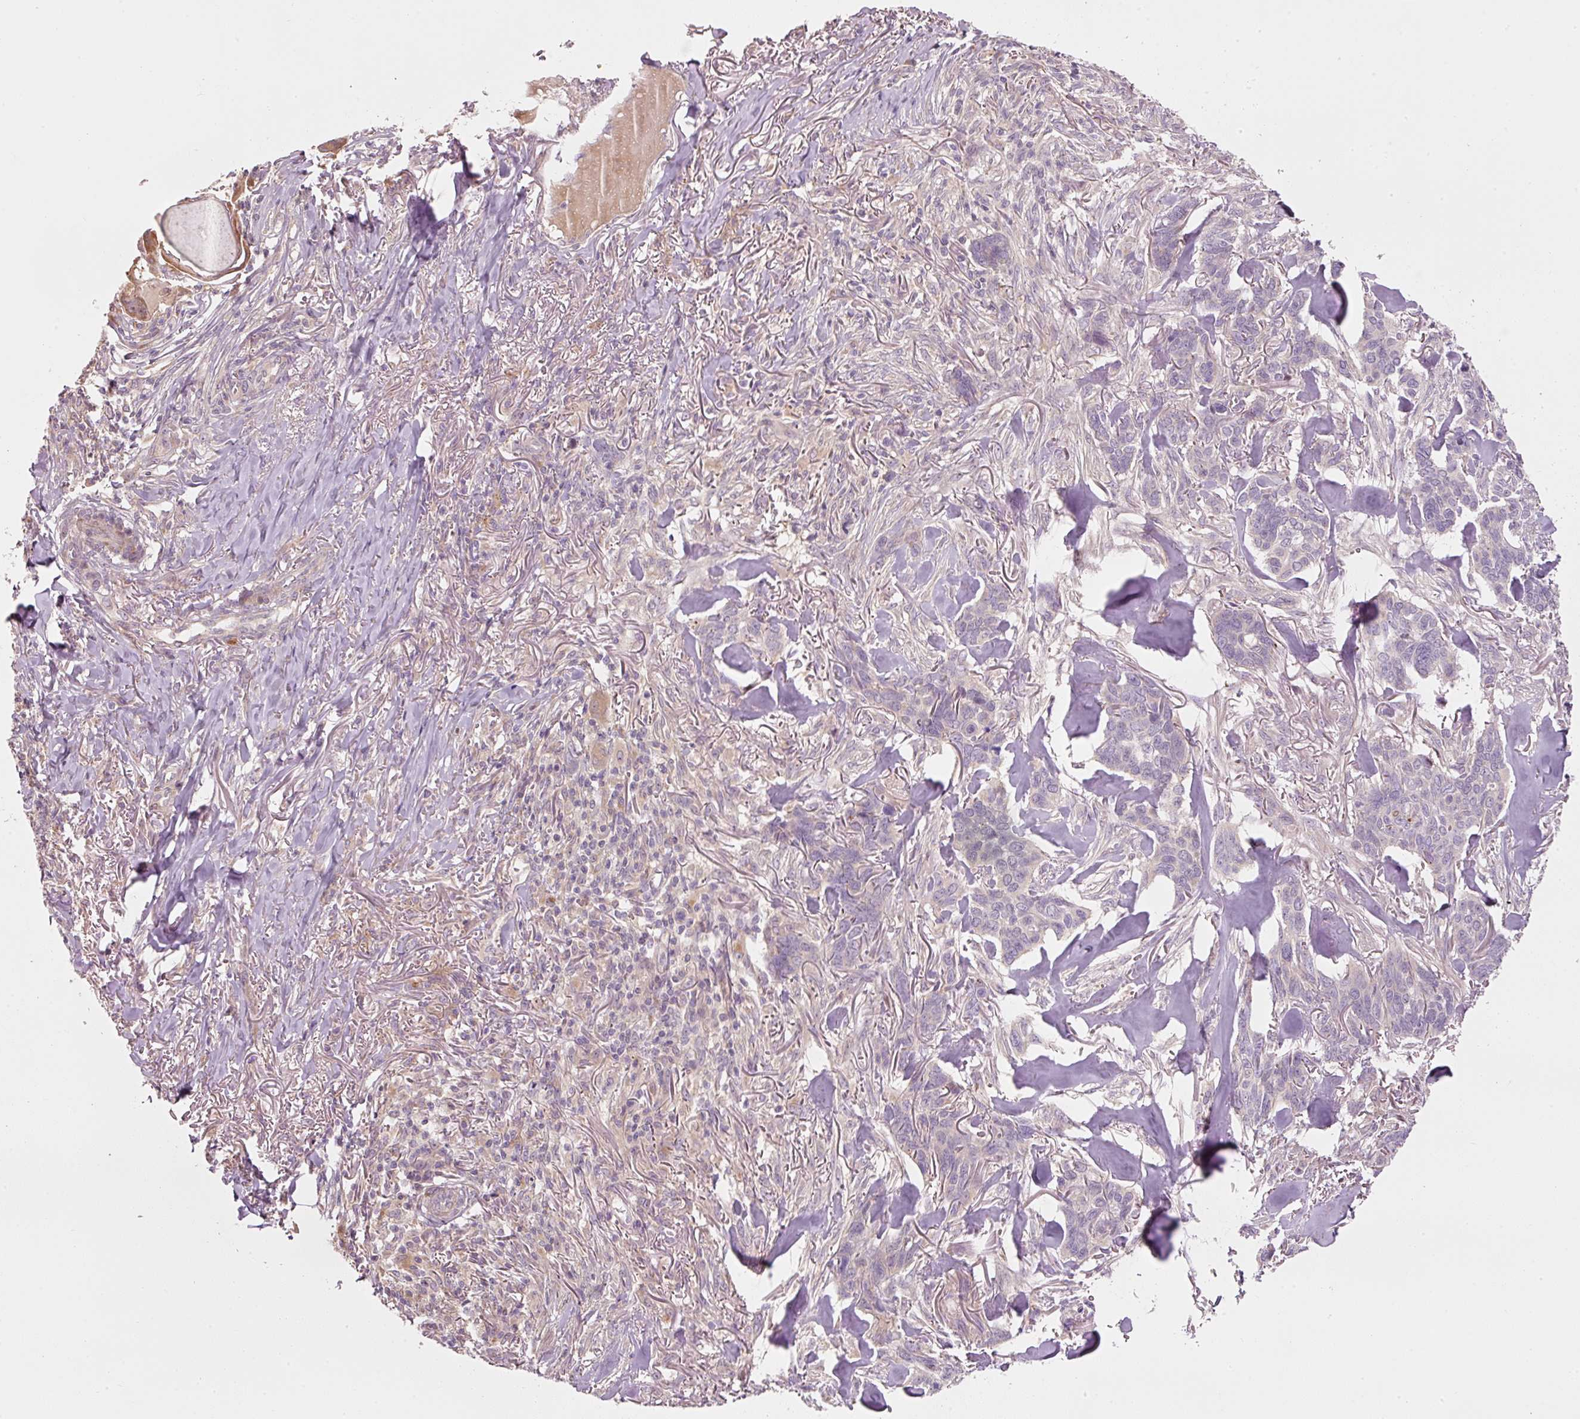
{"staining": {"intensity": "negative", "quantity": "none", "location": "none"}, "tissue": "skin cancer", "cell_type": "Tumor cells", "image_type": "cancer", "snomed": [{"axis": "morphology", "description": "Basal cell carcinoma"}, {"axis": "topography", "description": "Skin"}], "caption": "This is an IHC micrograph of skin basal cell carcinoma. There is no positivity in tumor cells.", "gene": "MAP10", "patient": {"sex": "male", "age": 86}}